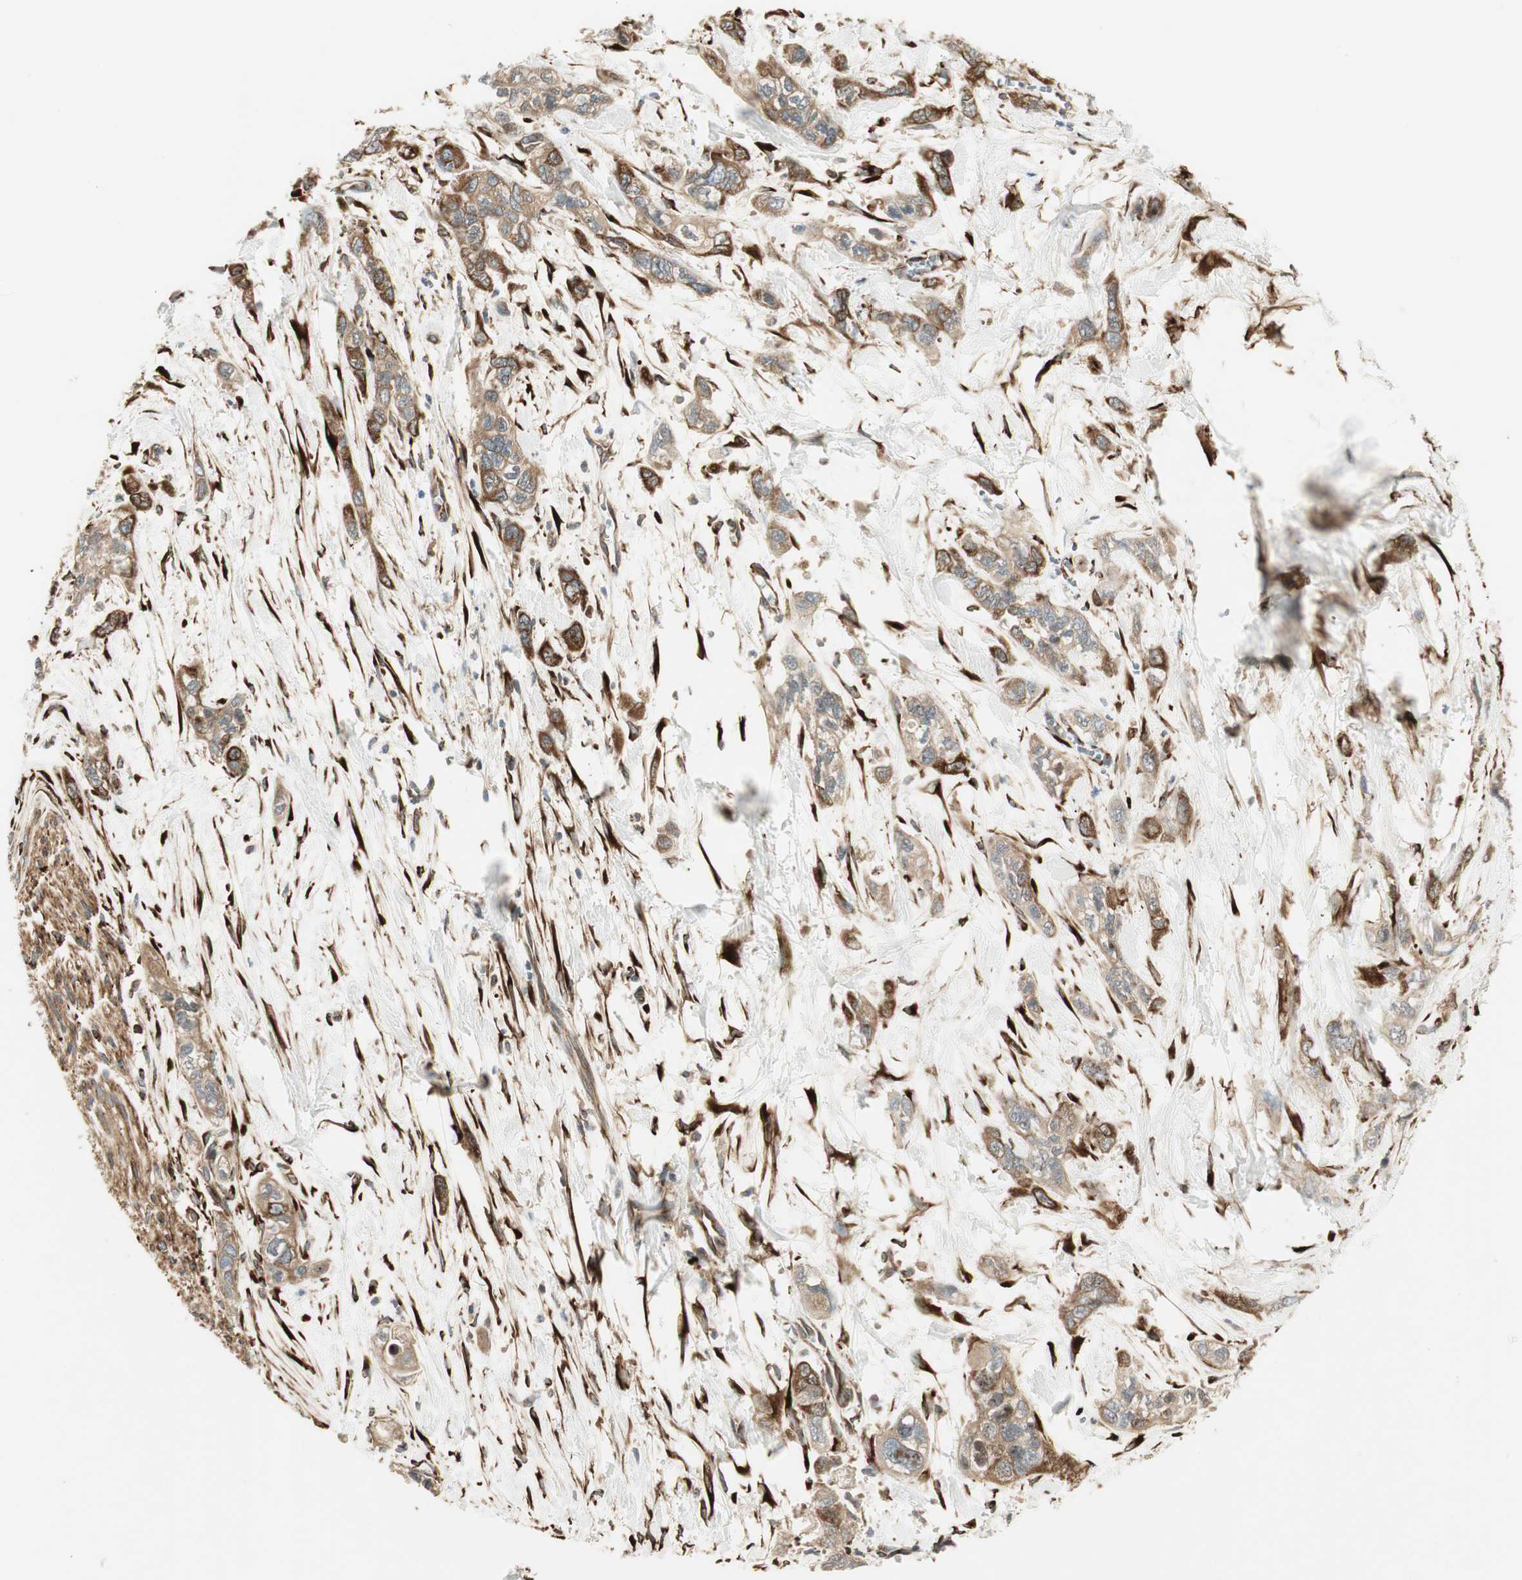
{"staining": {"intensity": "moderate", "quantity": ">75%", "location": "cytoplasmic/membranous"}, "tissue": "pancreatic cancer", "cell_type": "Tumor cells", "image_type": "cancer", "snomed": [{"axis": "morphology", "description": "Adenocarcinoma, NOS"}, {"axis": "topography", "description": "Pancreas"}], "caption": "Pancreatic cancer tissue displays moderate cytoplasmic/membranous expression in about >75% of tumor cells", "gene": "PRKG1", "patient": {"sex": "male", "age": 74}}